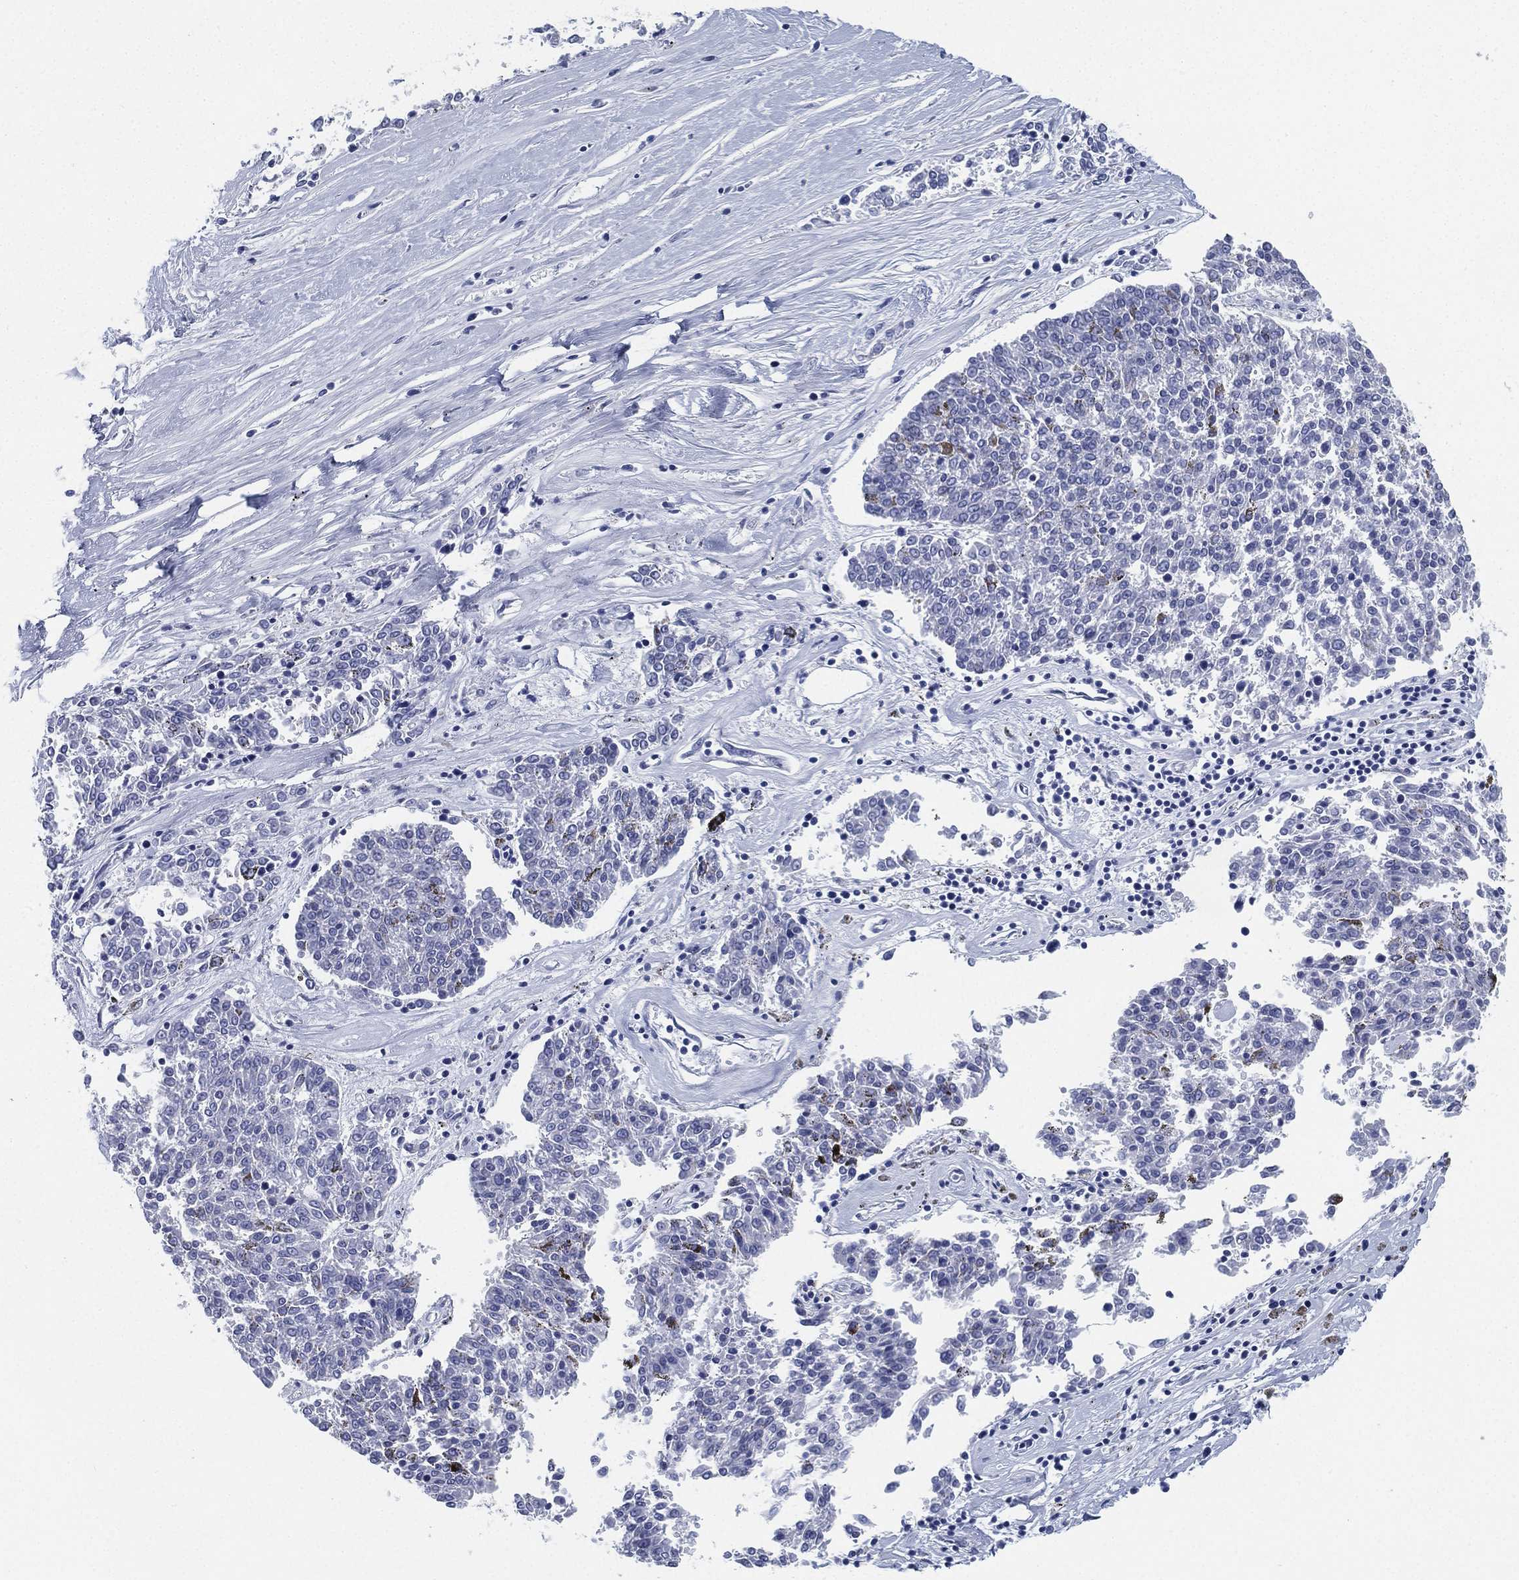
{"staining": {"intensity": "negative", "quantity": "none", "location": "none"}, "tissue": "melanoma", "cell_type": "Tumor cells", "image_type": "cancer", "snomed": [{"axis": "morphology", "description": "Malignant melanoma, NOS"}, {"axis": "topography", "description": "Skin"}], "caption": "IHC image of neoplastic tissue: melanoma stained with DAB (3,3'-diaminobenzidine) exhibits no significant protein positivity in tumor cells. The staining was performed using DAB to visualize the protein expression in brown, while the nuclei were stained in blue with hematoxylin (Magnification: 20x).", "gene": "DEFB121", "patient": {"sex": "female", "age": 72}}